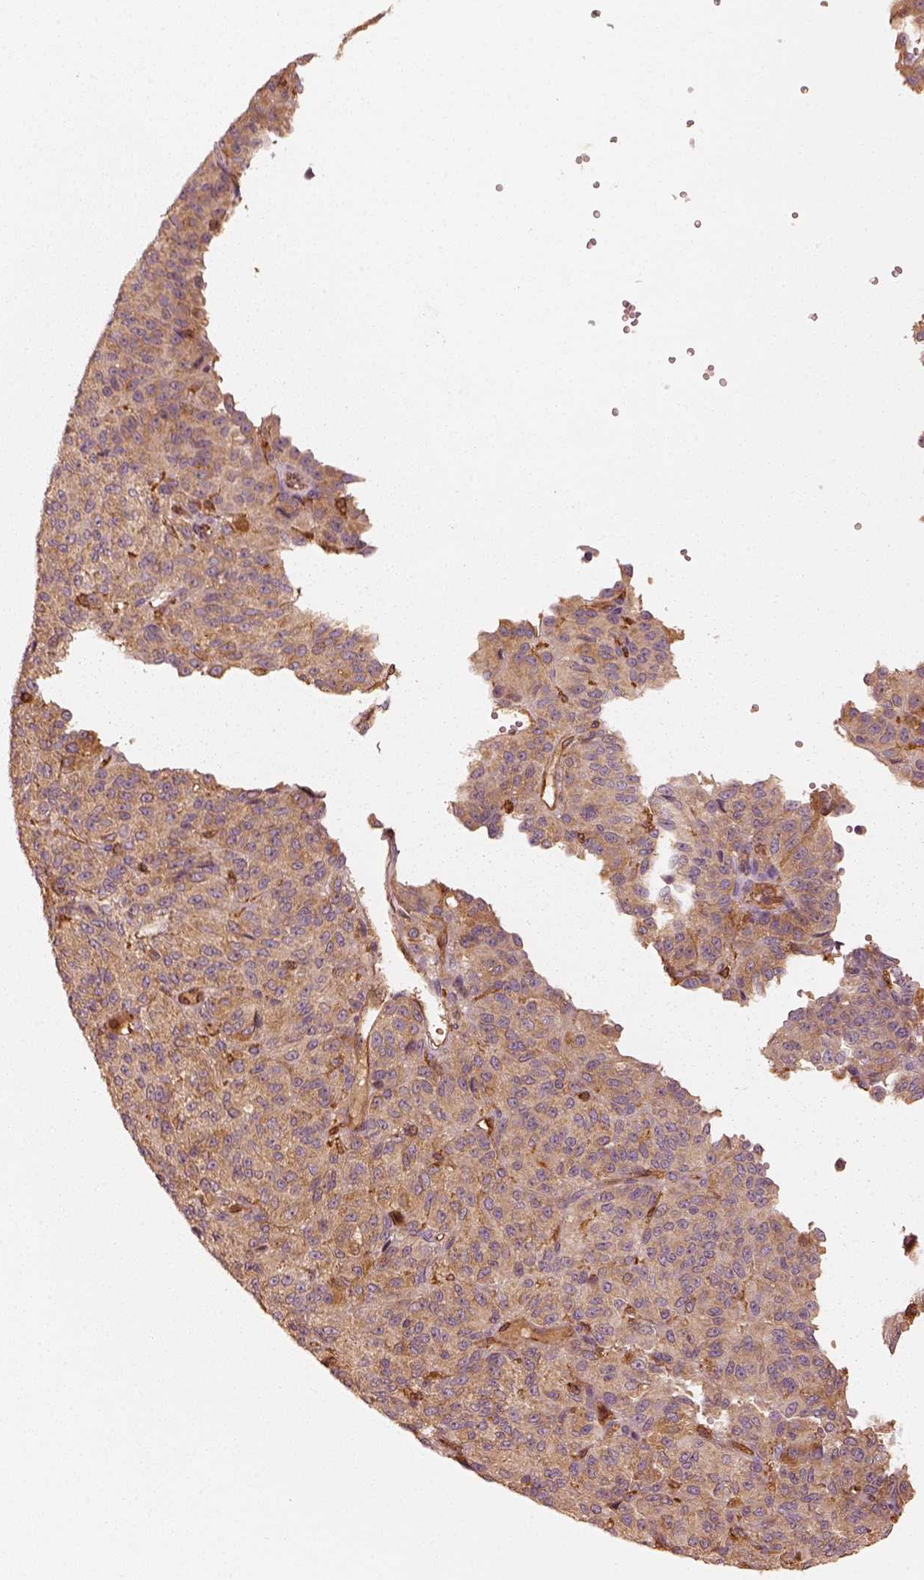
{"staining": {"intensity": "moderate", "quantity": ">75%", "location": "cytoplasmic/membranous"}, "tissue": "melanoma", "cell_type": "Tumor cells", "image_type": "cancer", "snomed": [{"axis": "morphology", "description": "Malignant melanoma, Metastatic site"}, {"axis": "topography", "description": "Brain"}], "caption": "Human melanoma stained with a protein marker reveals moderate staining in tumor cells.", "gene": "FSCN1", "patient": {"sex": "female", "age": 56}}